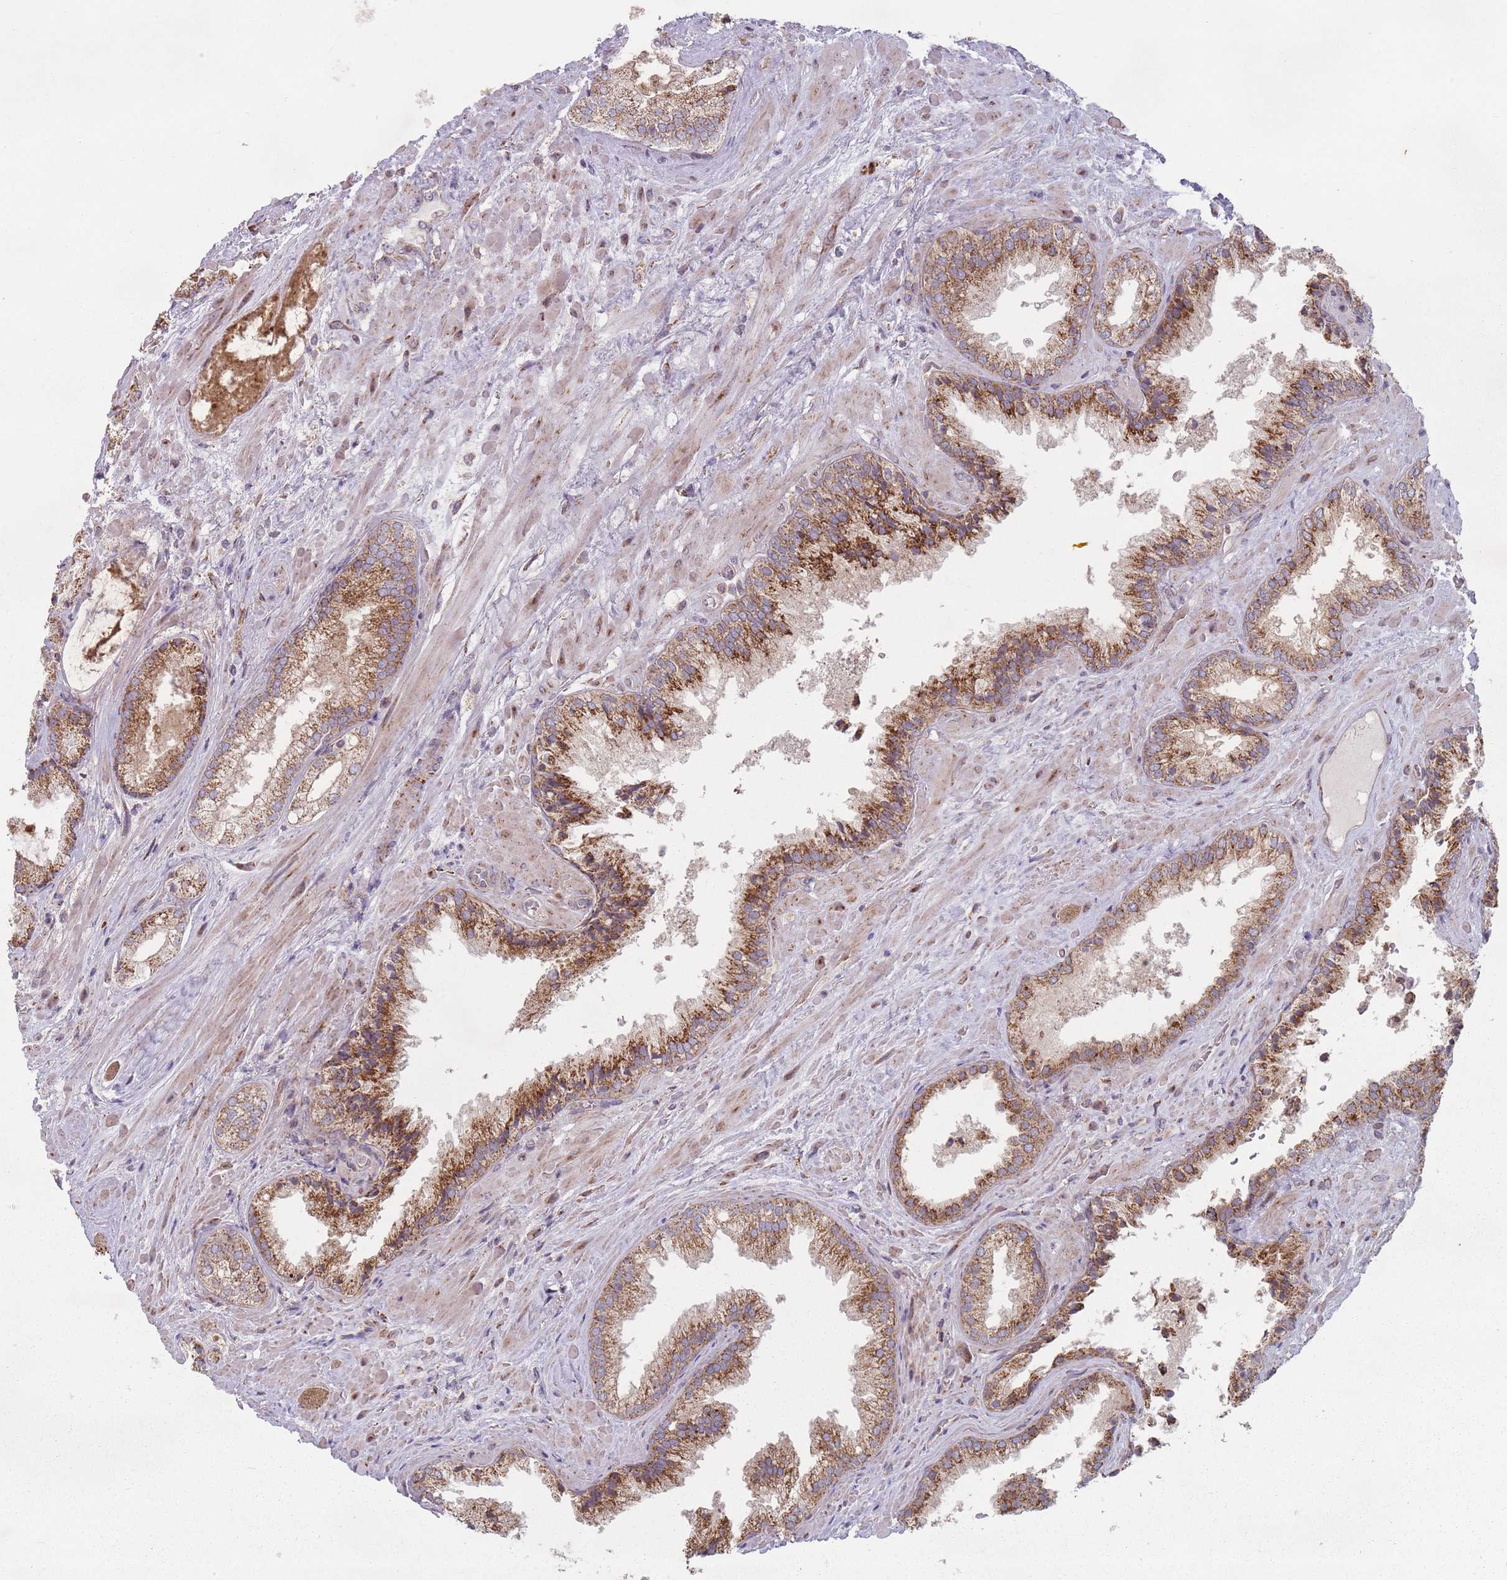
{"staining": {"intensity": "moderate", "quantity": ">75%", "location": "cytoplasmic/membranous"}, "tissue": "prostate cancer", "cell_type": "Tumor cells", "image_type": "cancer", "snomed": [{"axis": "morphology", "description": "Adenocarcinoma, High grade"}, {"axis": "topography", "description": "Prostate"}], "caption": "Human high-grade adenocarcinoma (prostate) stained for a protein (brown) reveals moderate cytoplasmic/membranous positive staining in about >75% of tumor cells.", "gene": "OR10Q1", "patient": {"sex": "male", "age": 71}}